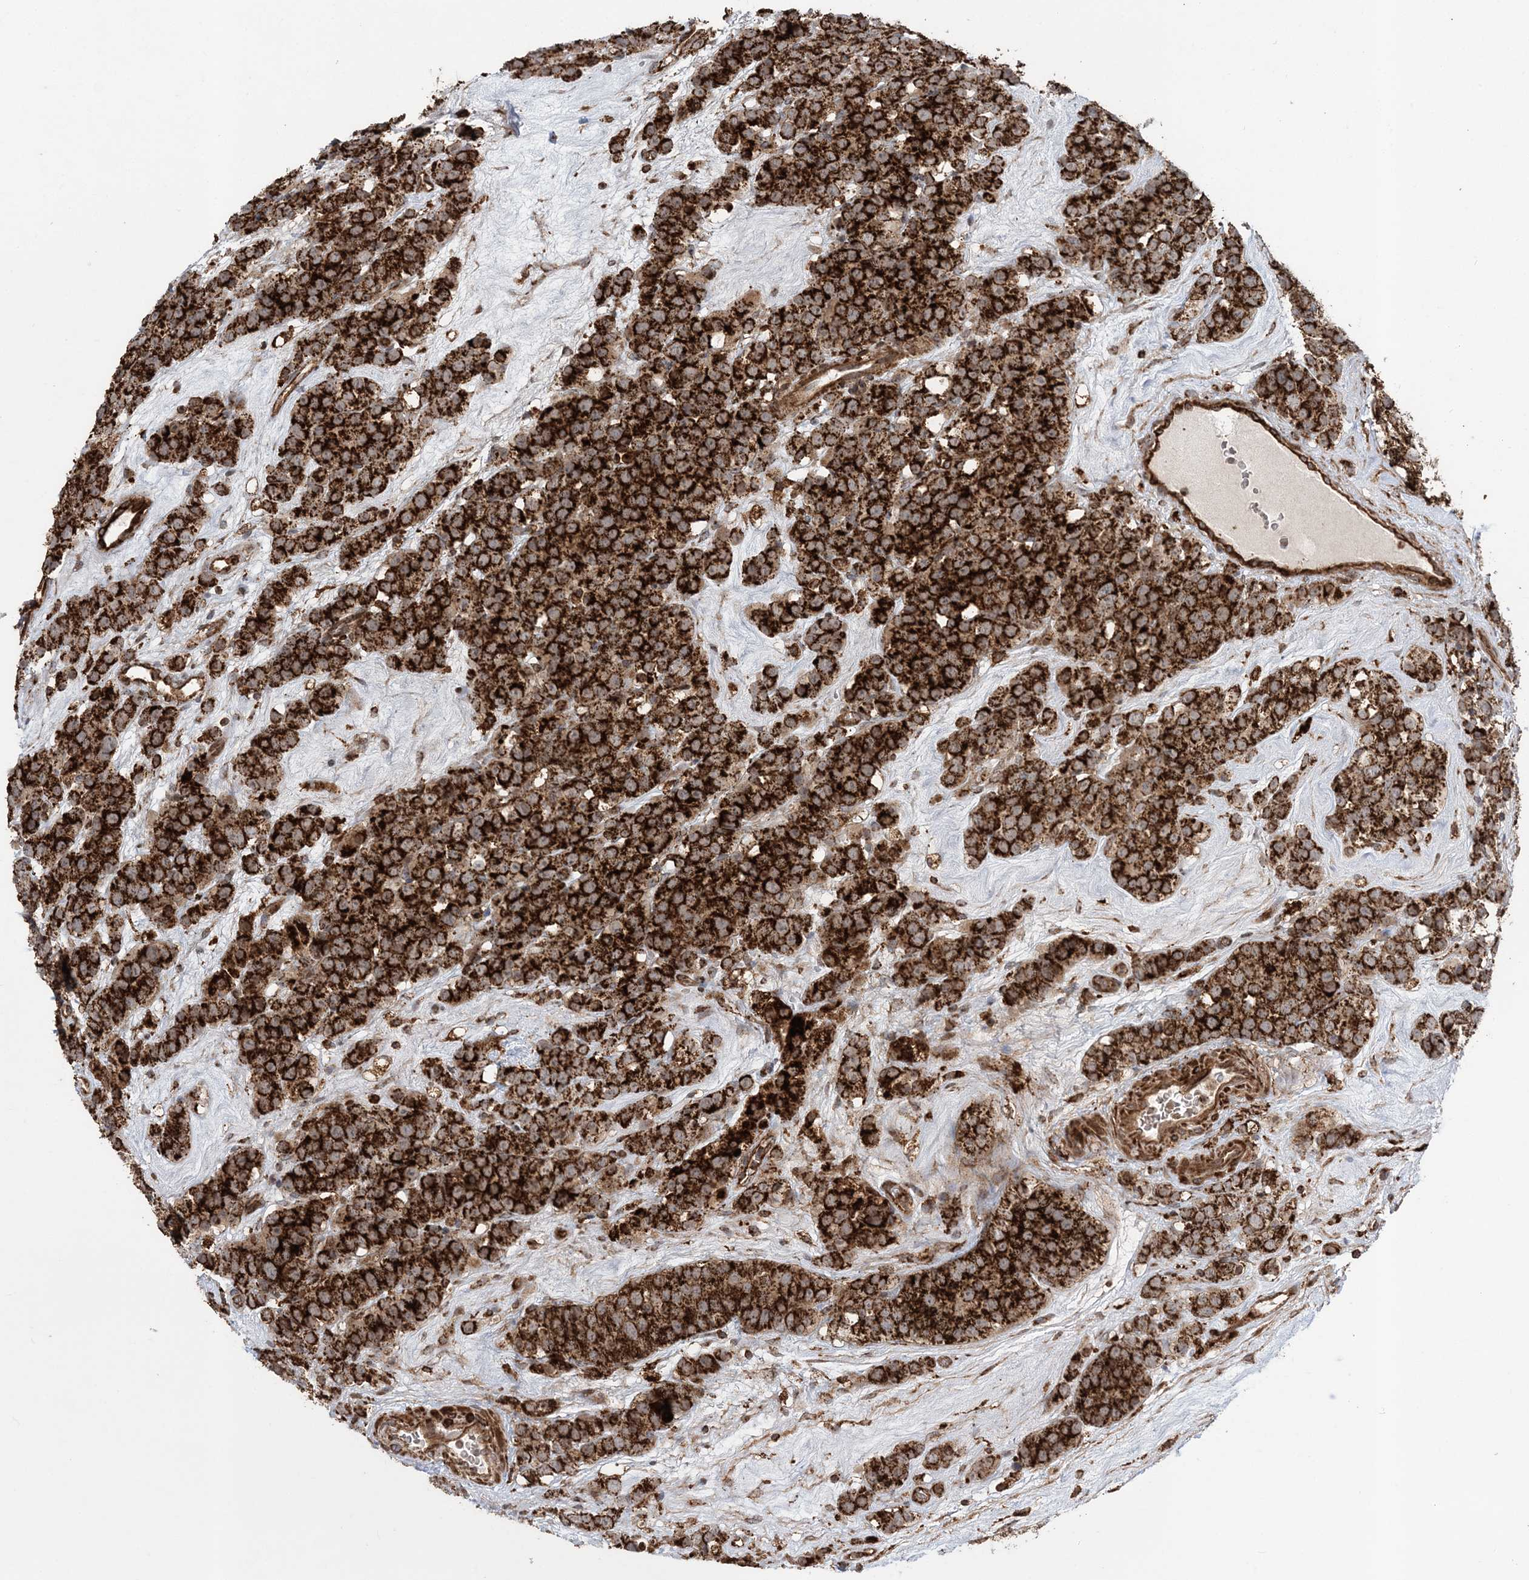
{"staining": {"intensity": "strong", "quantity": ">75%", "location": "cytoplasmic/membranous"}, "tissue": "testis cancer", "cell_type": "Tumor cells", "image_type": "cancer", "snomed": [{"axis": "morphology", "description": "Seminoma, NOS"}, {"axis": "topography", "description": "Testis"}], "caption": "The image shows a brown stain indicating the presence of a protein in the cytoplasmic/membranous of tumor cells in testis cancer. (brown staining indicates protein expression, while blue staining denotes nuclei).", "gene": "LRPPRC", "patient": {"sex": "male", "age": 71}}